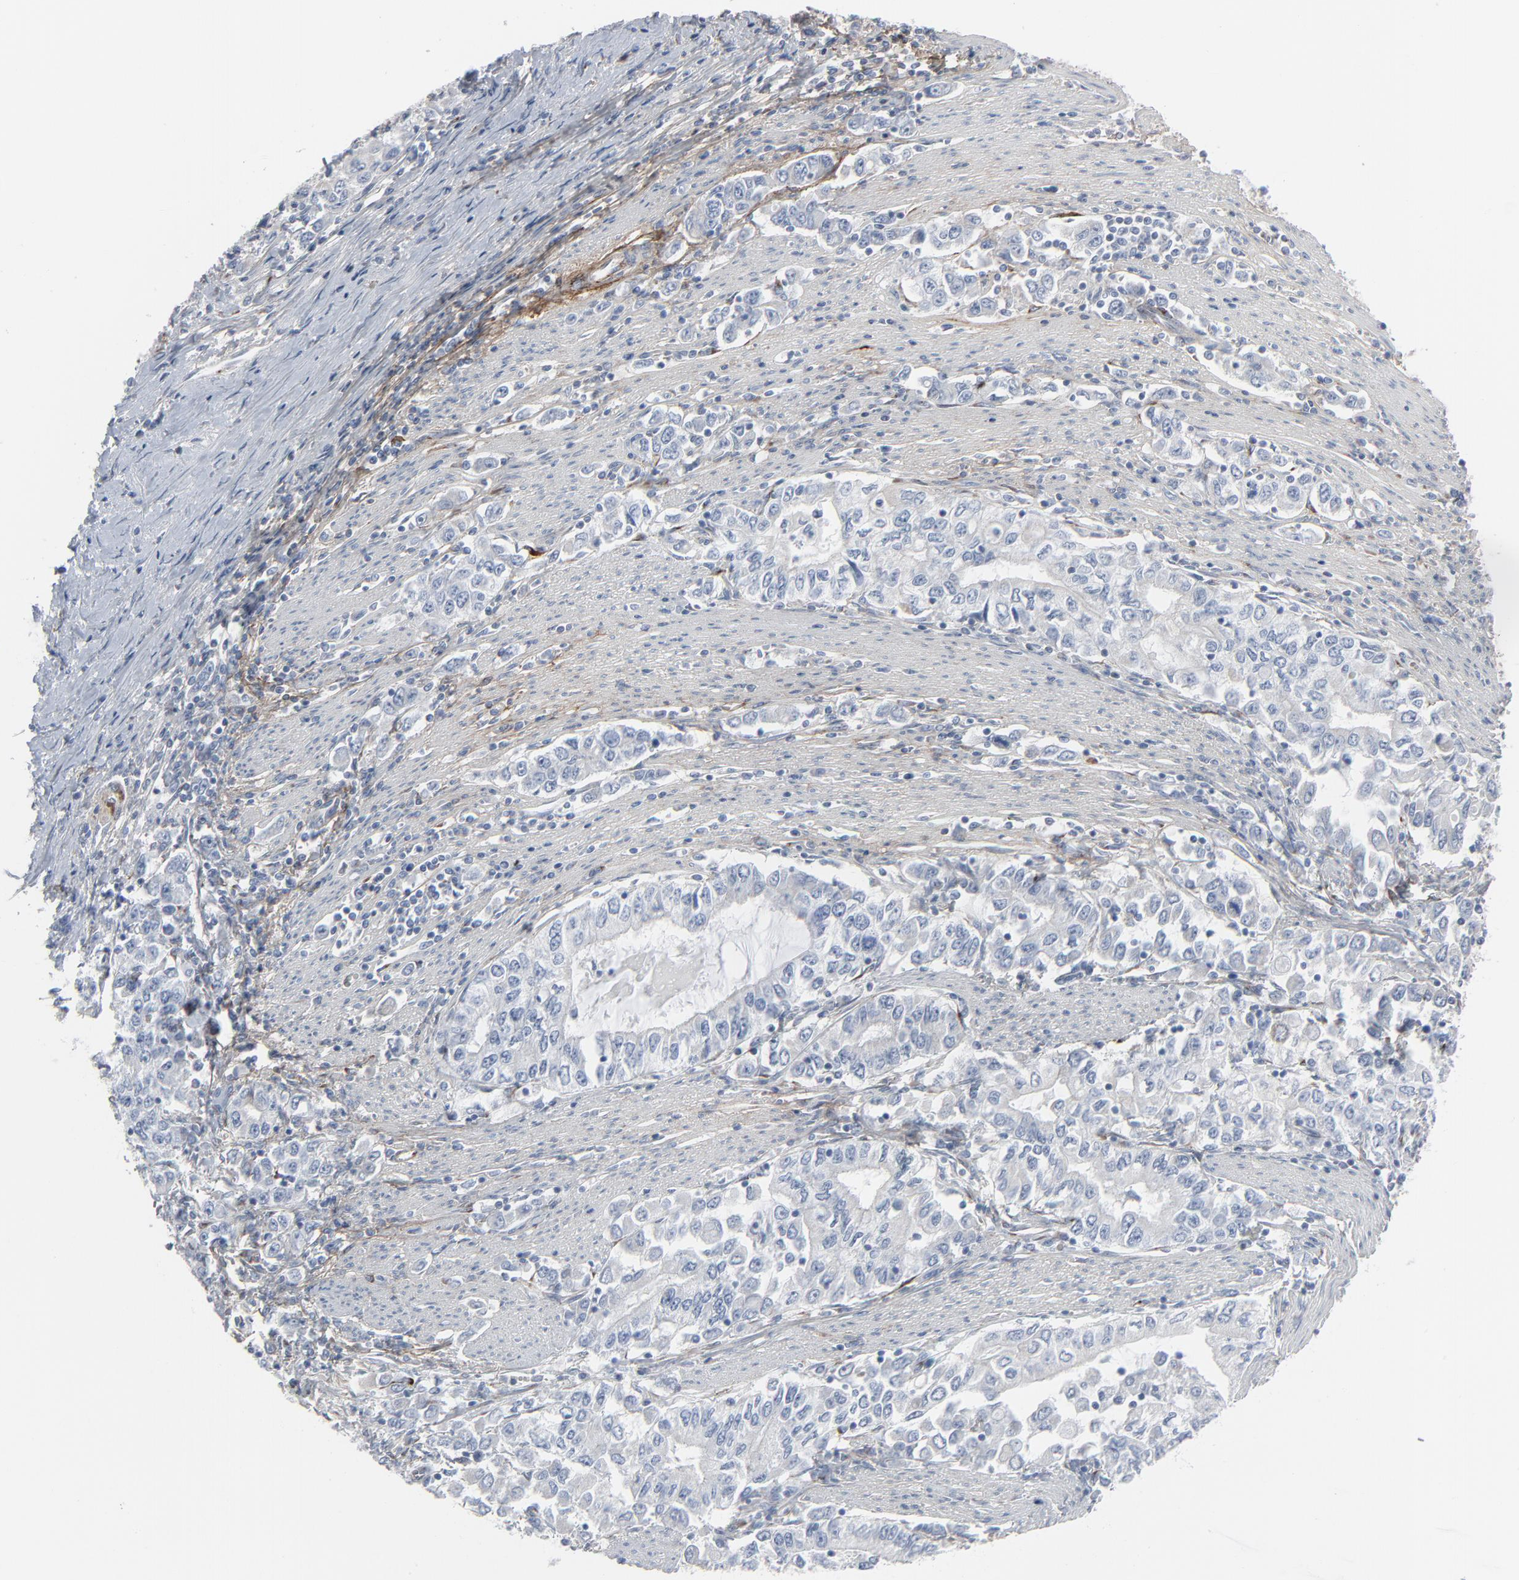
{"staining": {"intensity": "negative", "quantity": "none", "location": "none"}, "tissue": "stomach cancer", "cell_type": "Tumor cells", "image_type": "cancer", "snomed": [{"axis": "morphology", "description": "Adenocarcinoma, NOS"}, {"axis": "topography", "description": "Stomach, lower"}], "caption": "IHC of human adenocarcinoma (stomach) reveals no expression in tumor cells.", "gene": "BGN", "patient": {"sex": "female", "age": 72}}